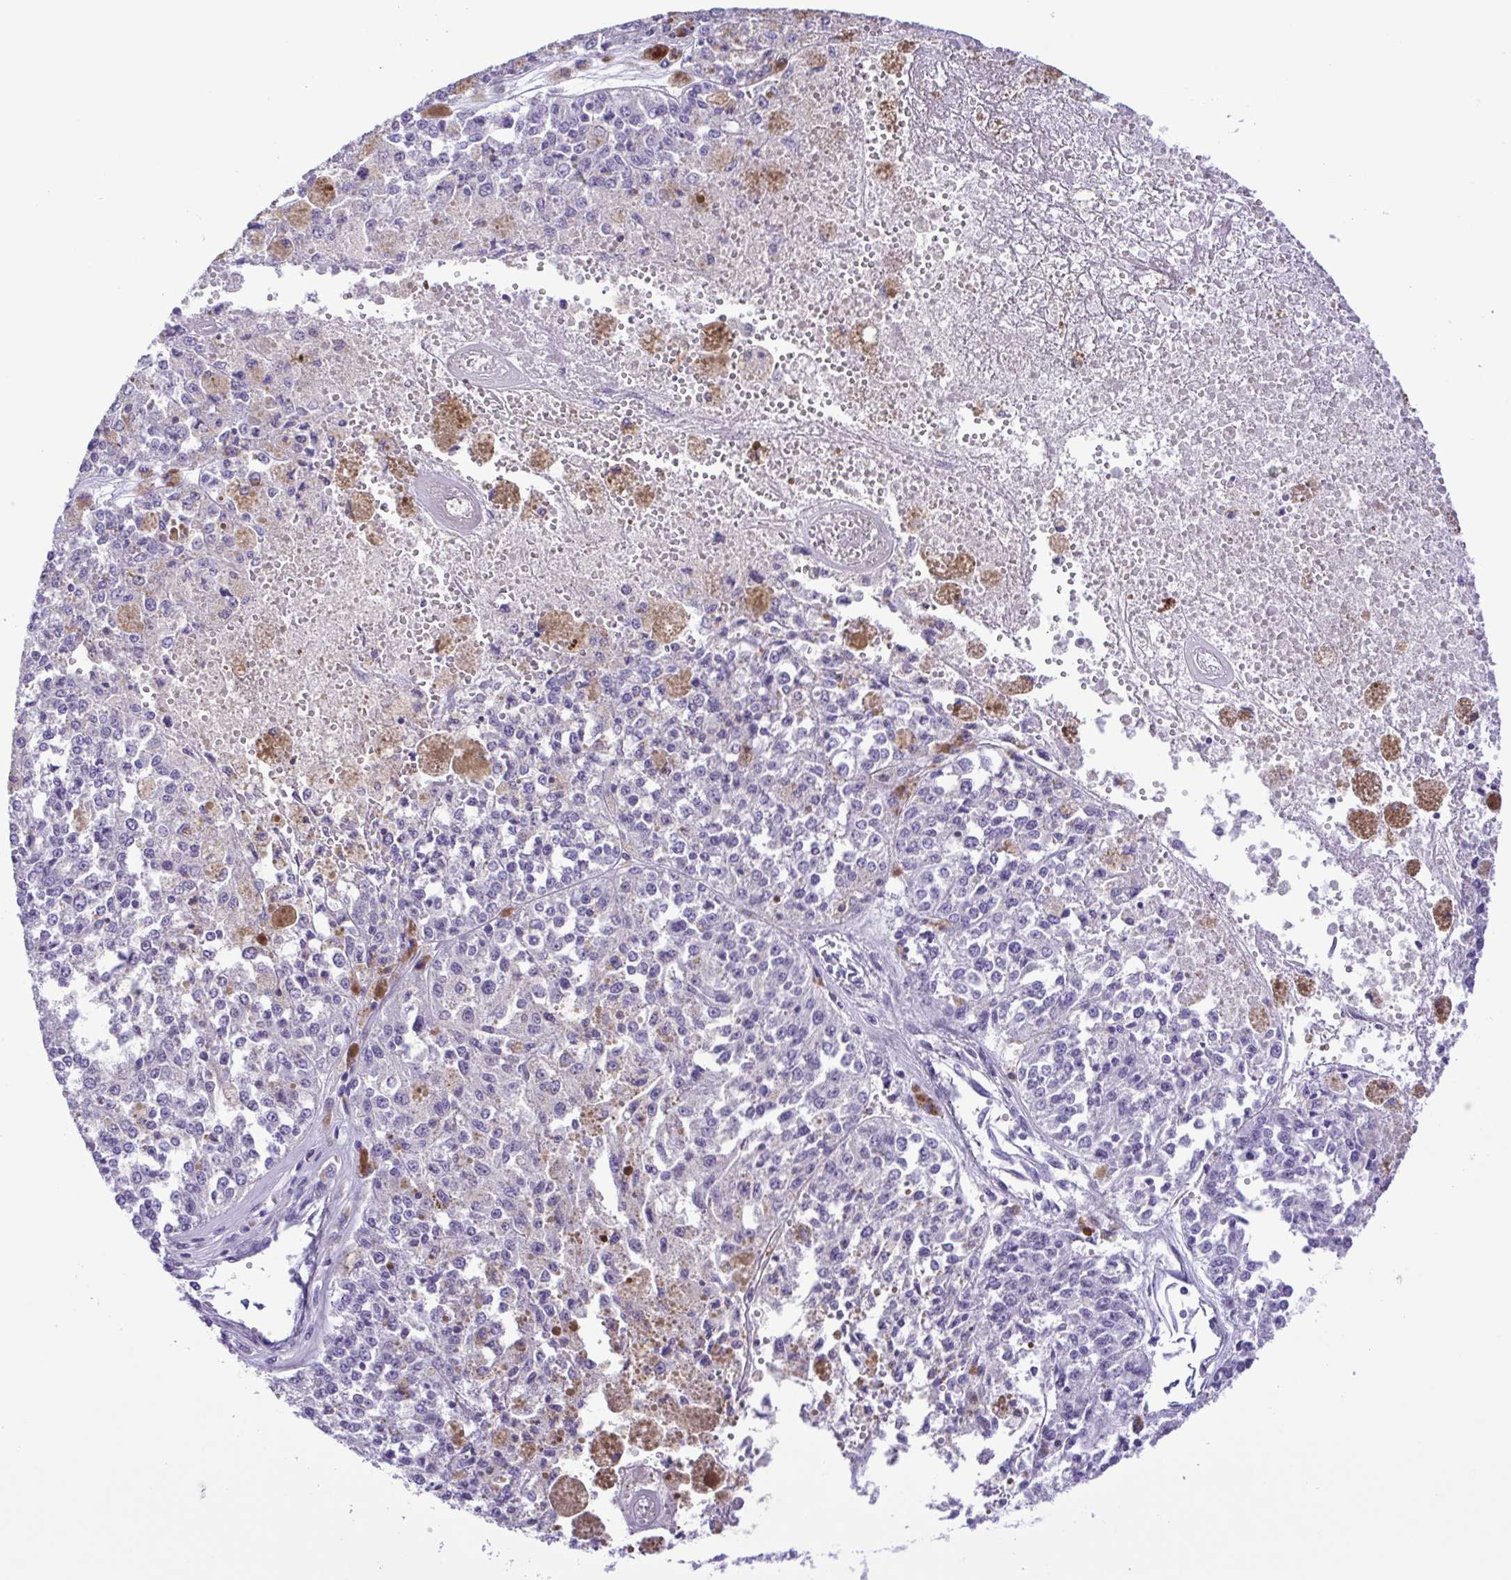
{"staining": {"intensity": "negative", "quantity": "none", "location": "none"}, "tissue": "melanoma", "cell_type": "Tumor cells", "image_type": "cancer", "snomed": [{"axis": "morphology", "description": "Malignant melanoma, Metastatic site"}, {"axis": "topography", "description": "Lymph node"}], "caption": "High magnification brightfield microscopy of malignant melanoma (metastatic site) stained with DAB (brown) and counterstained with hematoxylin (blue): tumor cells show no significant positivity. (DAB (3,3'-diaminobenzidine) IHC visualized using brightfield microscopy, high magnification).", "gene": "OVGP1", "patient": {"sex": "female", "age": 64}}